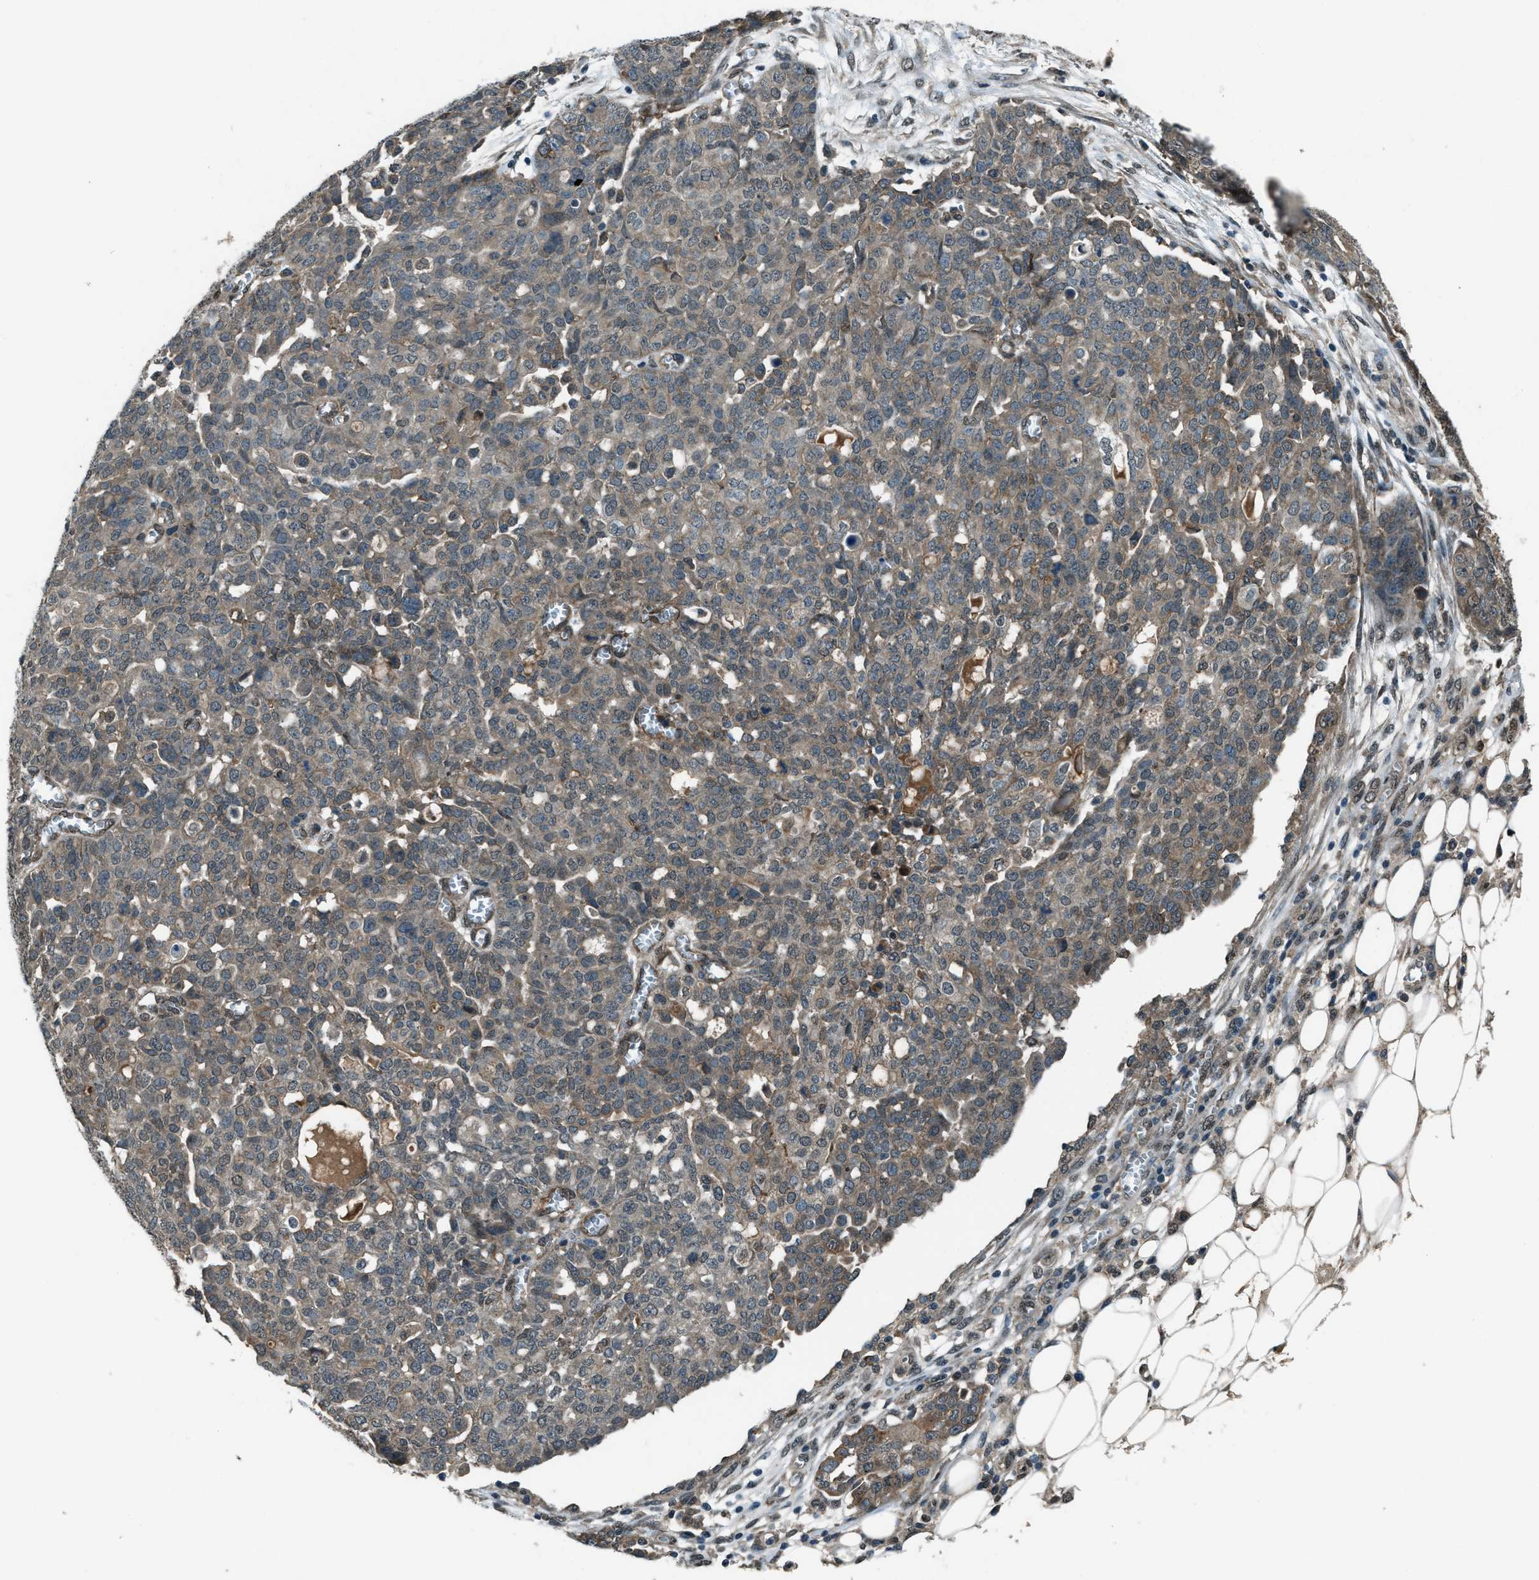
{"staining": {"intensity": "weak", "quantity": "25%-75%", "location": "cytoplasmic/membranous"}, "tissue": "ovarian cancer", "cell_type": "Tumor cells", "image_type": "cancer", "snomed": [{"axis": "morphology", "description": "Cystadenocarcinoma, serous, NOS"}, {"axis": "topography", "description": "Soft tissue"}, {"axis": "topography", "description": "Ovary"}], "caption": "High-power microscopy captured an IHC histopathology image of ovarian serous cystadenocarcinoma, revealing weak cytoplasmic/membranous positivity in about 25%-75% of tumor cells.", "gene": "SVIL", "patient": {"sex": "female", "age": 57}}